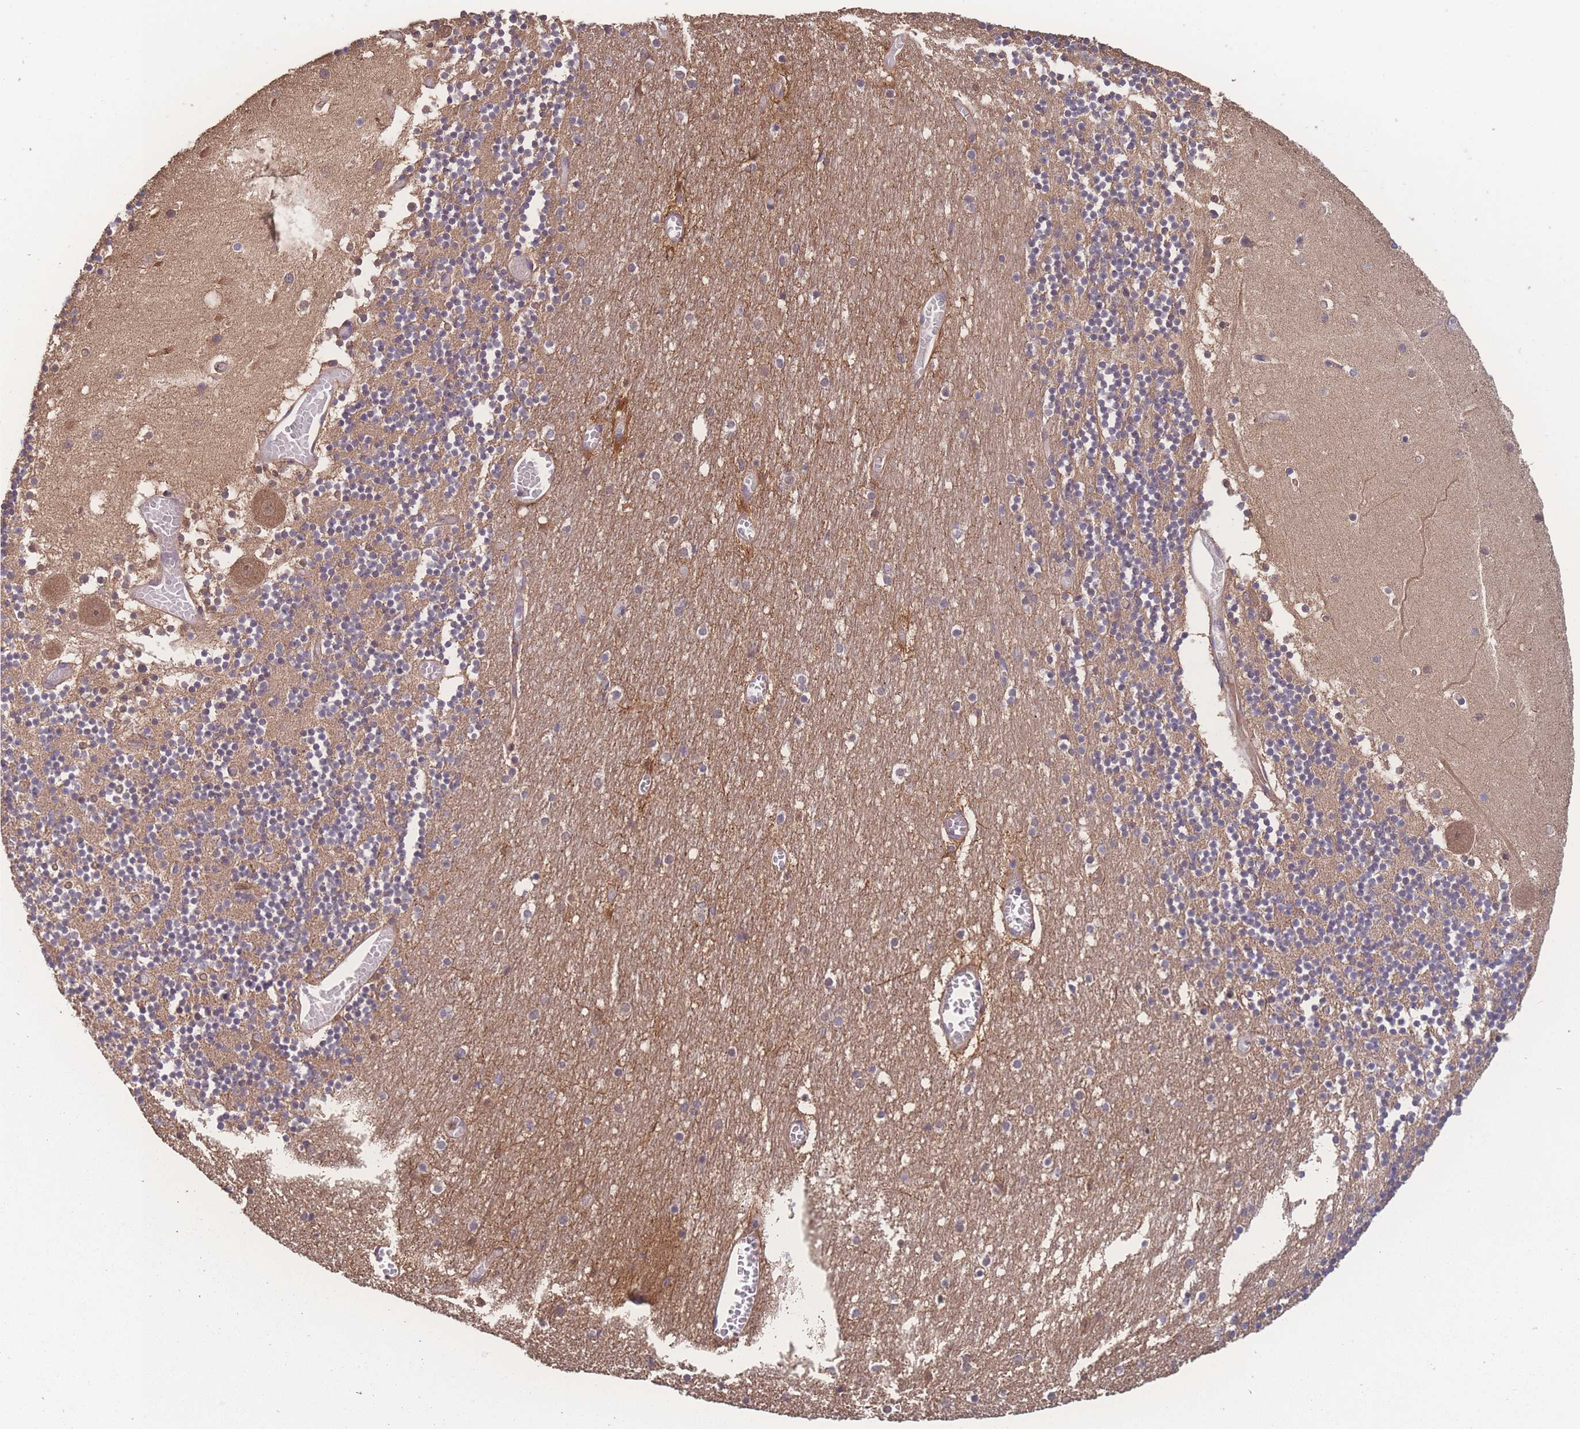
{"staining": {"intensity": "moderate", "quantity": "25%-75%", "location": "cytoplasmic/membranous"}, "tissue": "cerebellum", "cell_type": "Cells in granular layer", "image_type": "normal", "snomed": [{"axis": "morphology", "description": "Normal tissue, NOS"}, {"axis": "topography", "description": "Cerebellum"}], "caption": "A high-resolution photomicrograph shows IHC staining of benign cerebellum, which demonstrates moderate cytoplasmic/membranous positivity in approximately 25%-75% of cells in granular layer.", "gene": "ATXN10", "patient": {"sex": "female", "age": 28}}